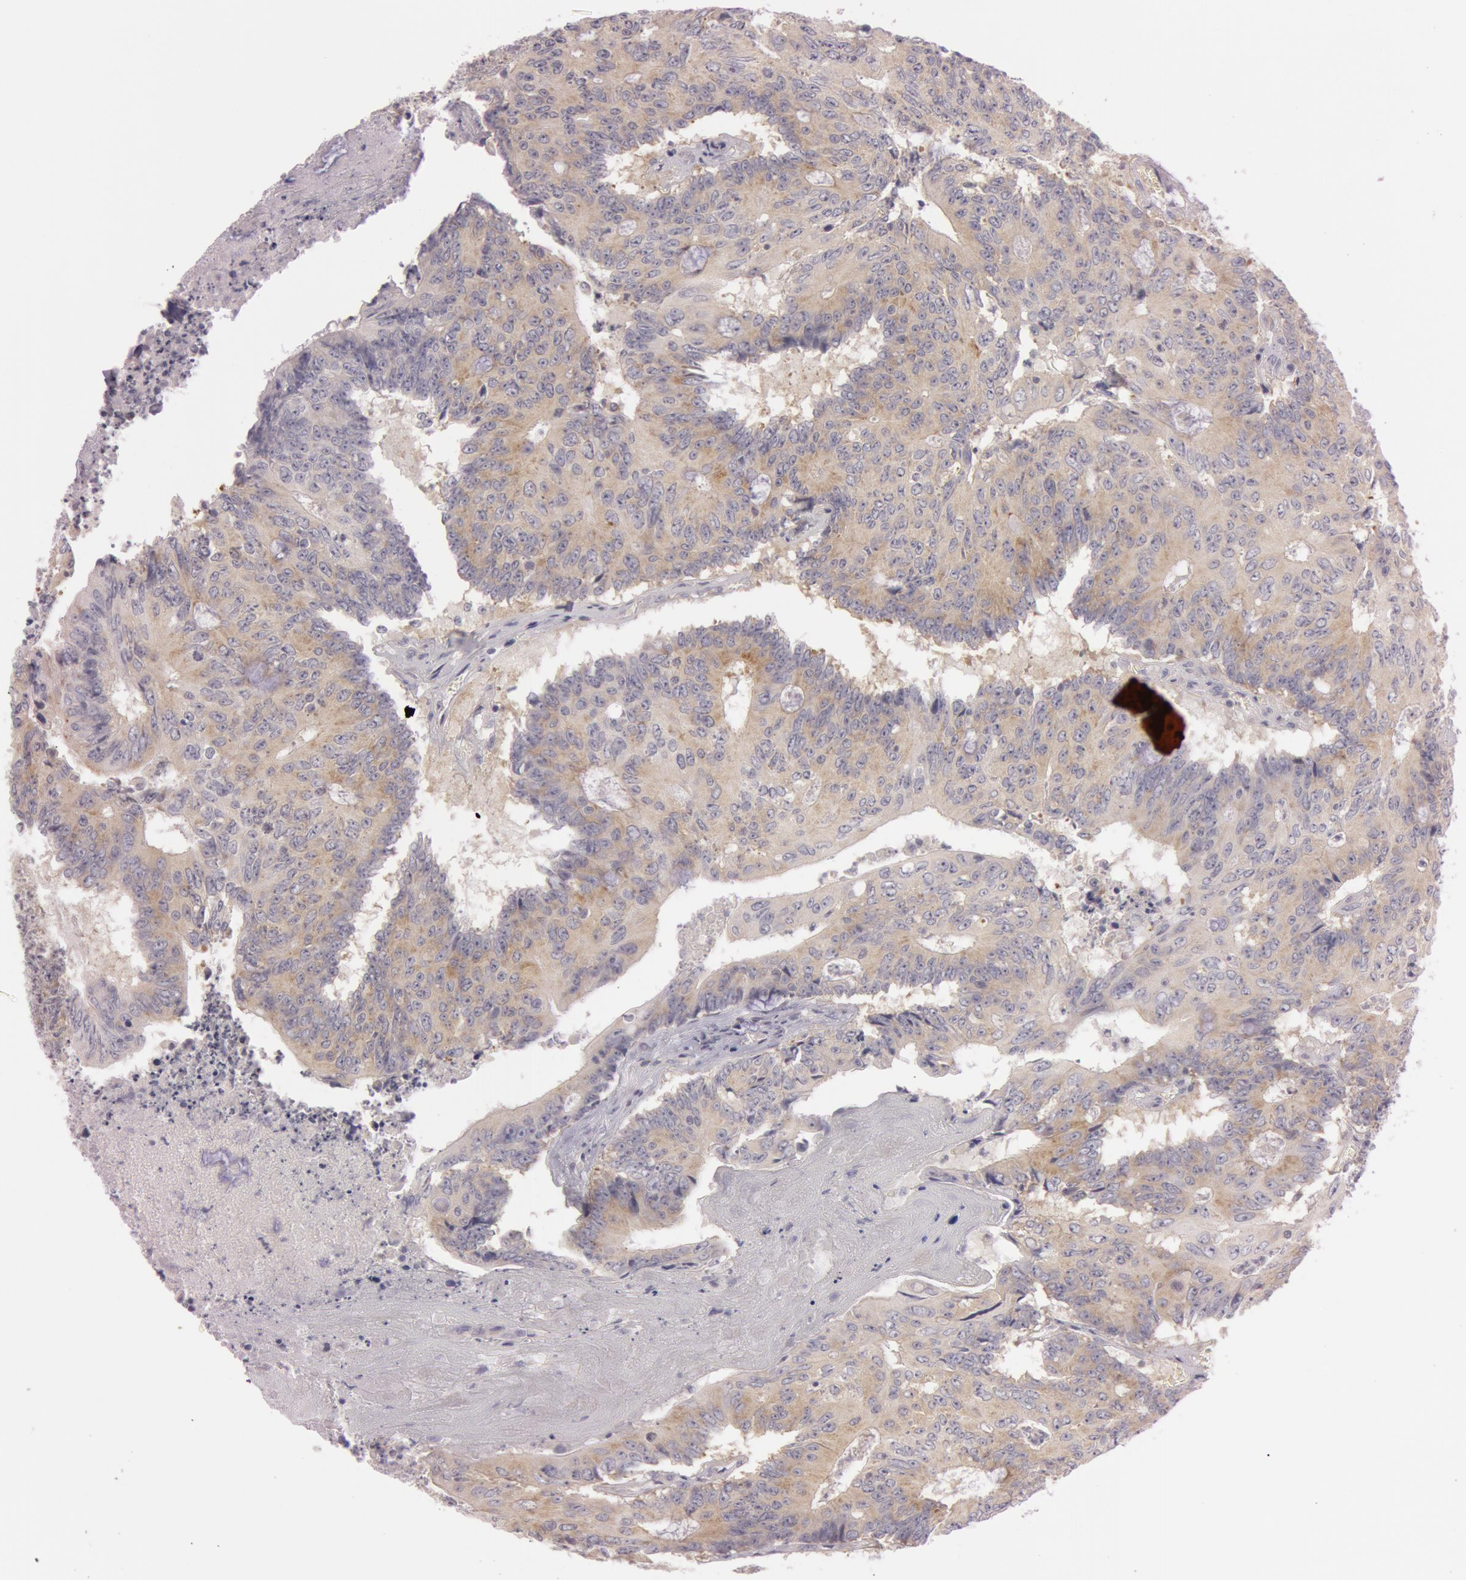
{"staining": {"intensity": "weak", "quantity": "25%-75%", "location": "cytoplasmic/membranous"}, "tissue": "colorectal cancer", "cell_type": "Tumor cells", "image_type": "cancer", "snomed": [{"axis": "morphology", "description": "Adenocarcinoma, NOS"}, {"axis": "topography", "description": "Colon"}], "caption": "Protein expression analysis of colorectal adenocarcinoma exhibits weak cytoplasmic/membranous positivity in about 25%-75% of tumor cells.", "gene": "RALGAPA1", "patient": {"sex": "male", "age": 65}}